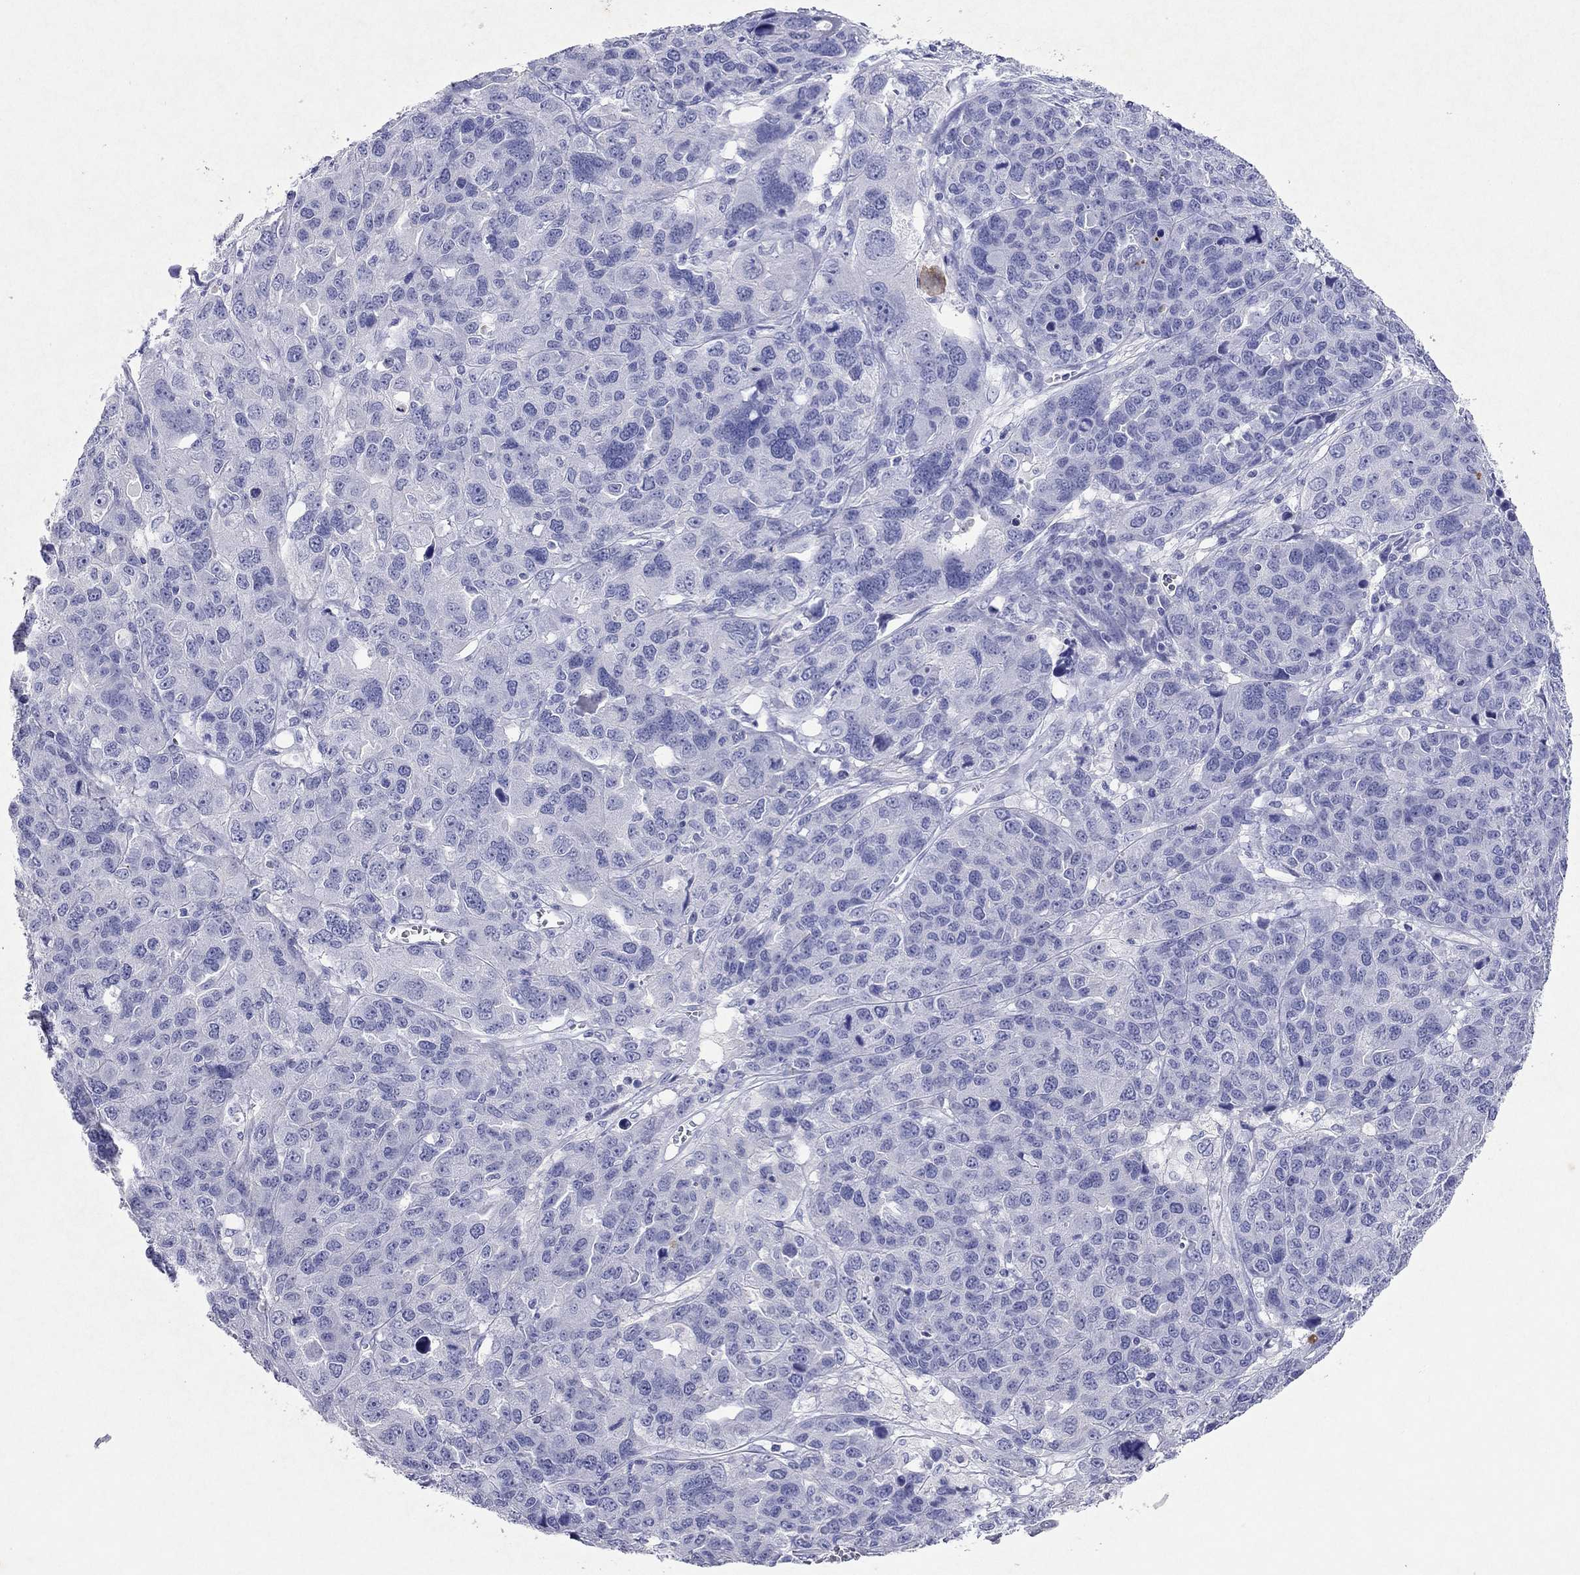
{"staining": {"intensity": "negative", "quantity": "none", "location": "none"}, "tissue": "ovarian cancer", "cell_type": "Tumor cells", "image_type": "cancer", "snomed": [{"axis": "morphology", "description": "Cystadenocarcinoma, serous, NOS"}, {"axis": "topography", "description": "Ovary"}], "caption": "Immunohistochemical staining of human ovarian serous cystadenocarcinoma reveals no significant staining in tumor cells.", "gene": "ARMC12", "patient": {"sex": "female", "age": 87}}